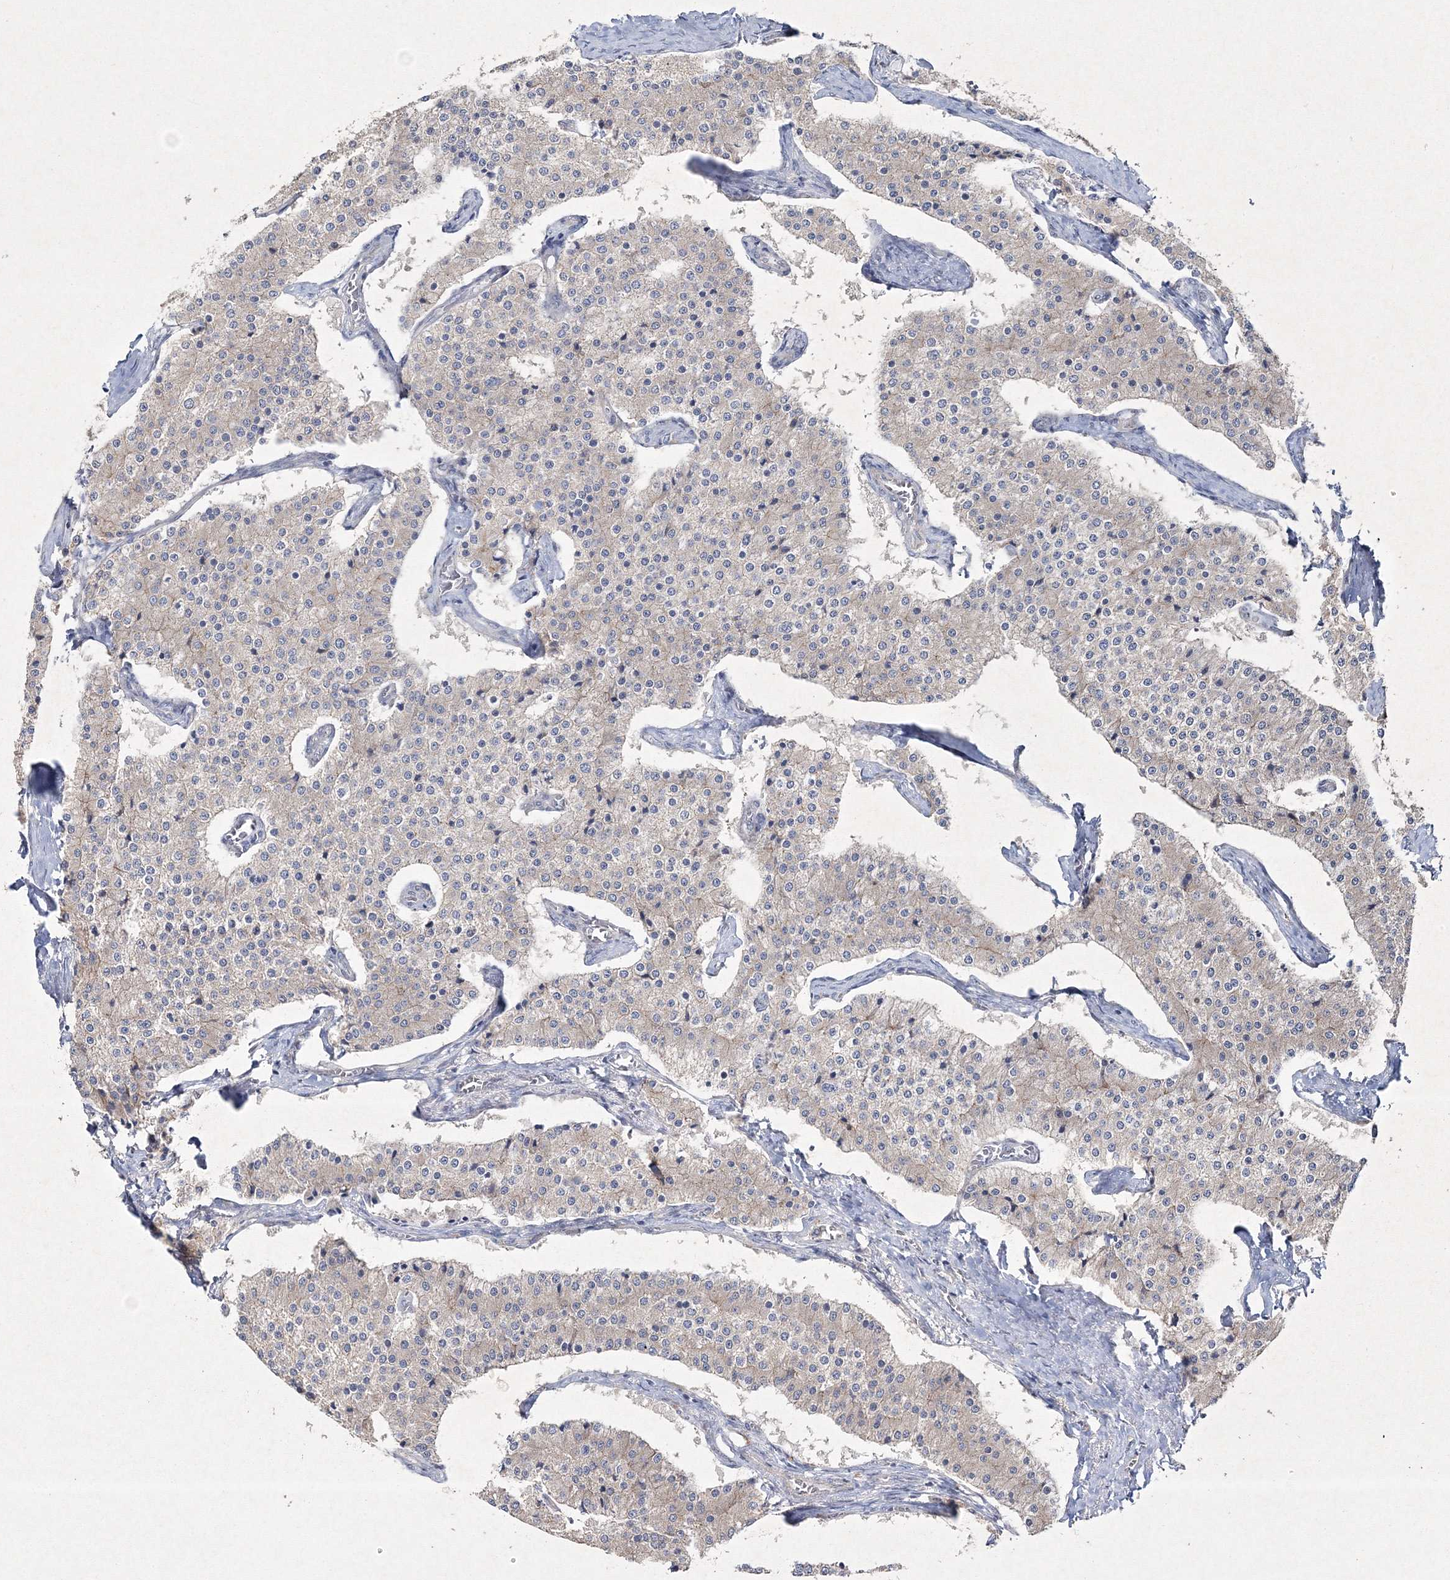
{"staining": {"intensity": "negative", "quantity": "none", "location": "none"}, "tissue": "carcinoid", "cell_type": "Tumor cells", "image_type": "cancer", "snomed": [{"axis": "morphology", "description": "Carcinoid, malignant, NOS"}, {"axis": "topography", "description": "Colon"}], "caption": "The micrograph reveals no staining of tumor cells in malignant carcinoid.", "gene": "NAA40", "patient": {"sex": "female", "age": 52}}